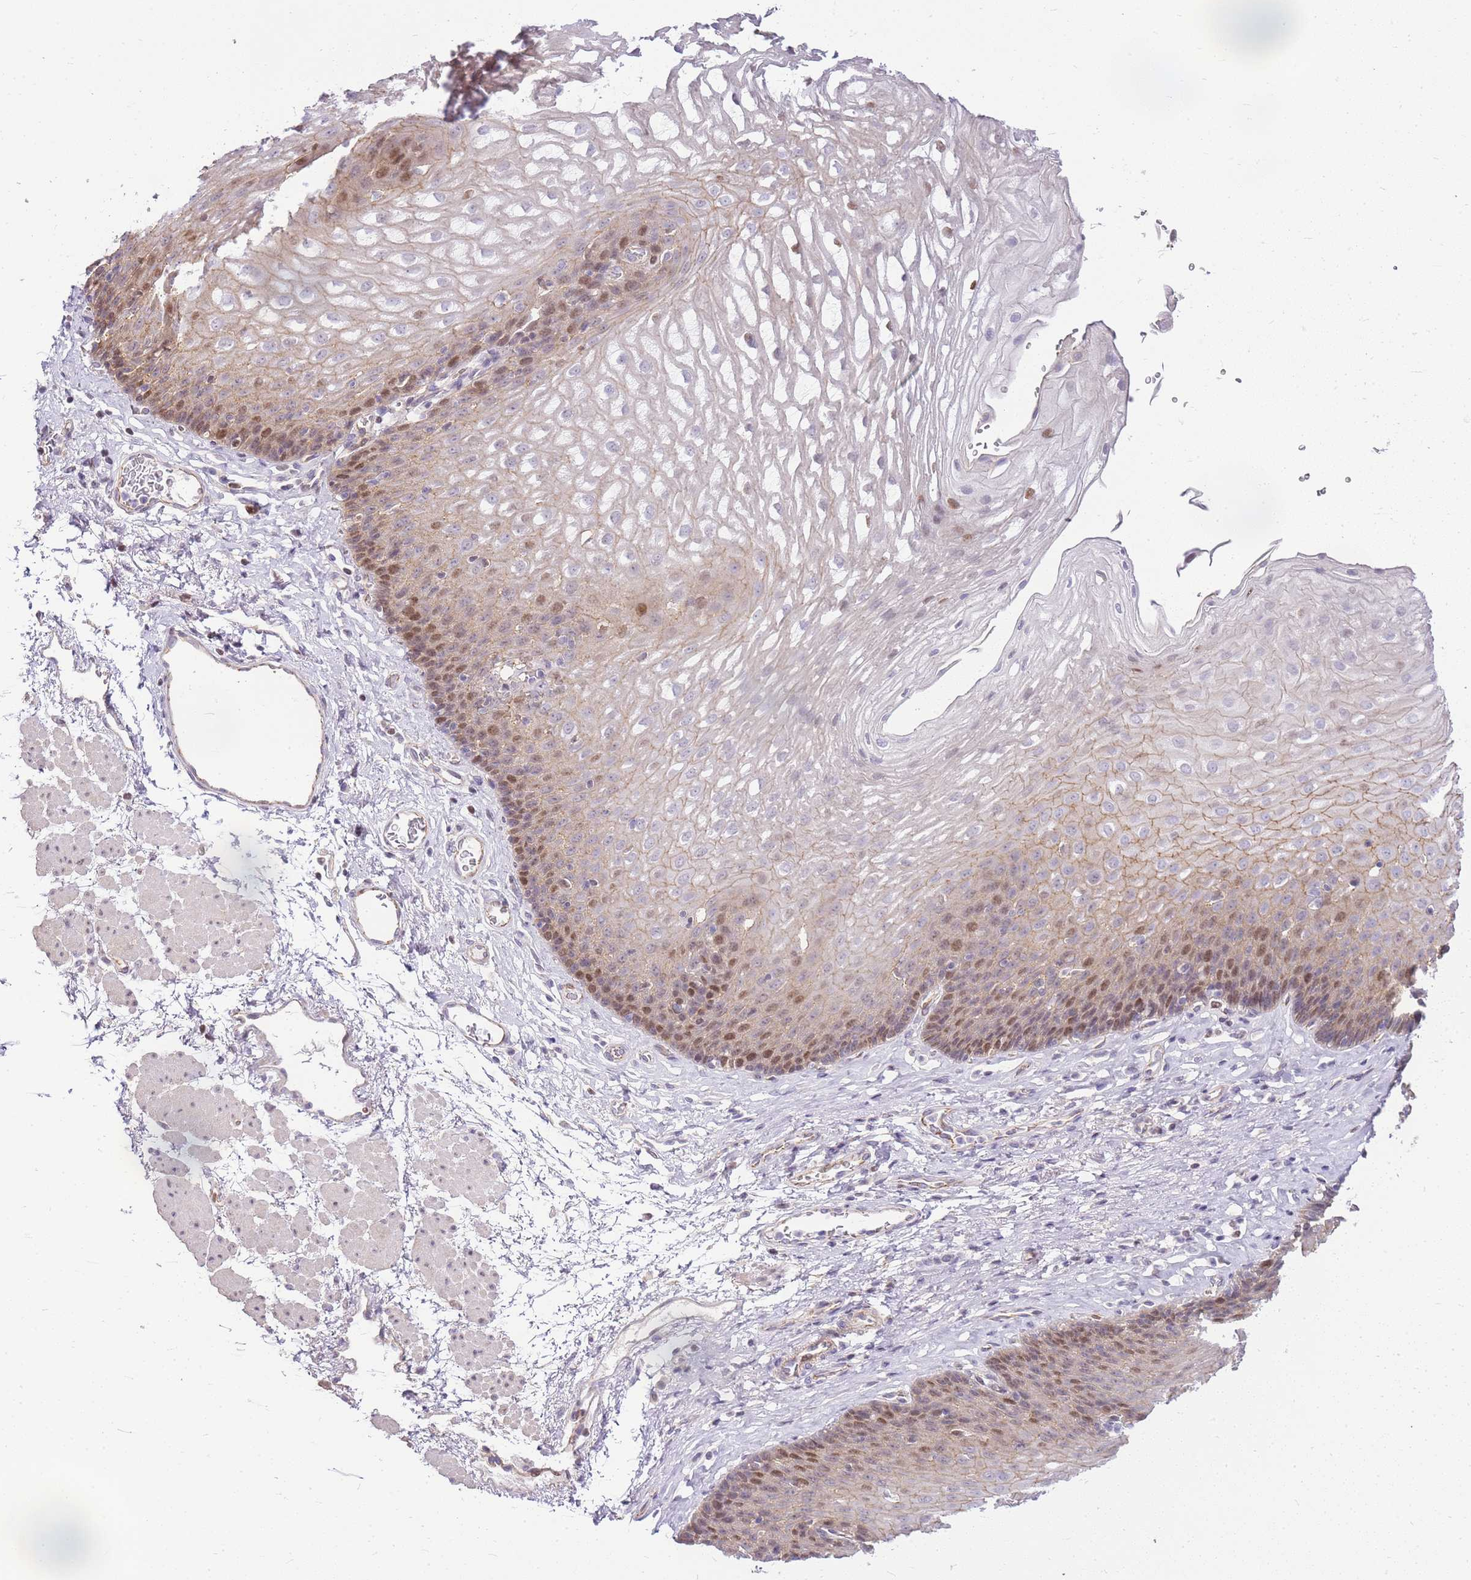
{"staining": {"intensity": "moderate", "quantity": "25%-75%", "location": "cytoplasmic/membranous,nuclear"}, "tissue": "esophagus", "cell_type": "Squamous epithelial cells", "image_type": "normal", "snomed": [{"axis": "morphology", "description": "Normal tissue, NOS"}, {"axis": "topography", "description": "Esophagus"}], "caption": "Human esophagus stained for a protein (brown) demonstrates moderate cytoplasmic/membranous,nuclear positive expression in about 25%-75% of squamous epithelial cells.", "gene": "CLBA1", "patient": {"sex": "female", "age": 66}}